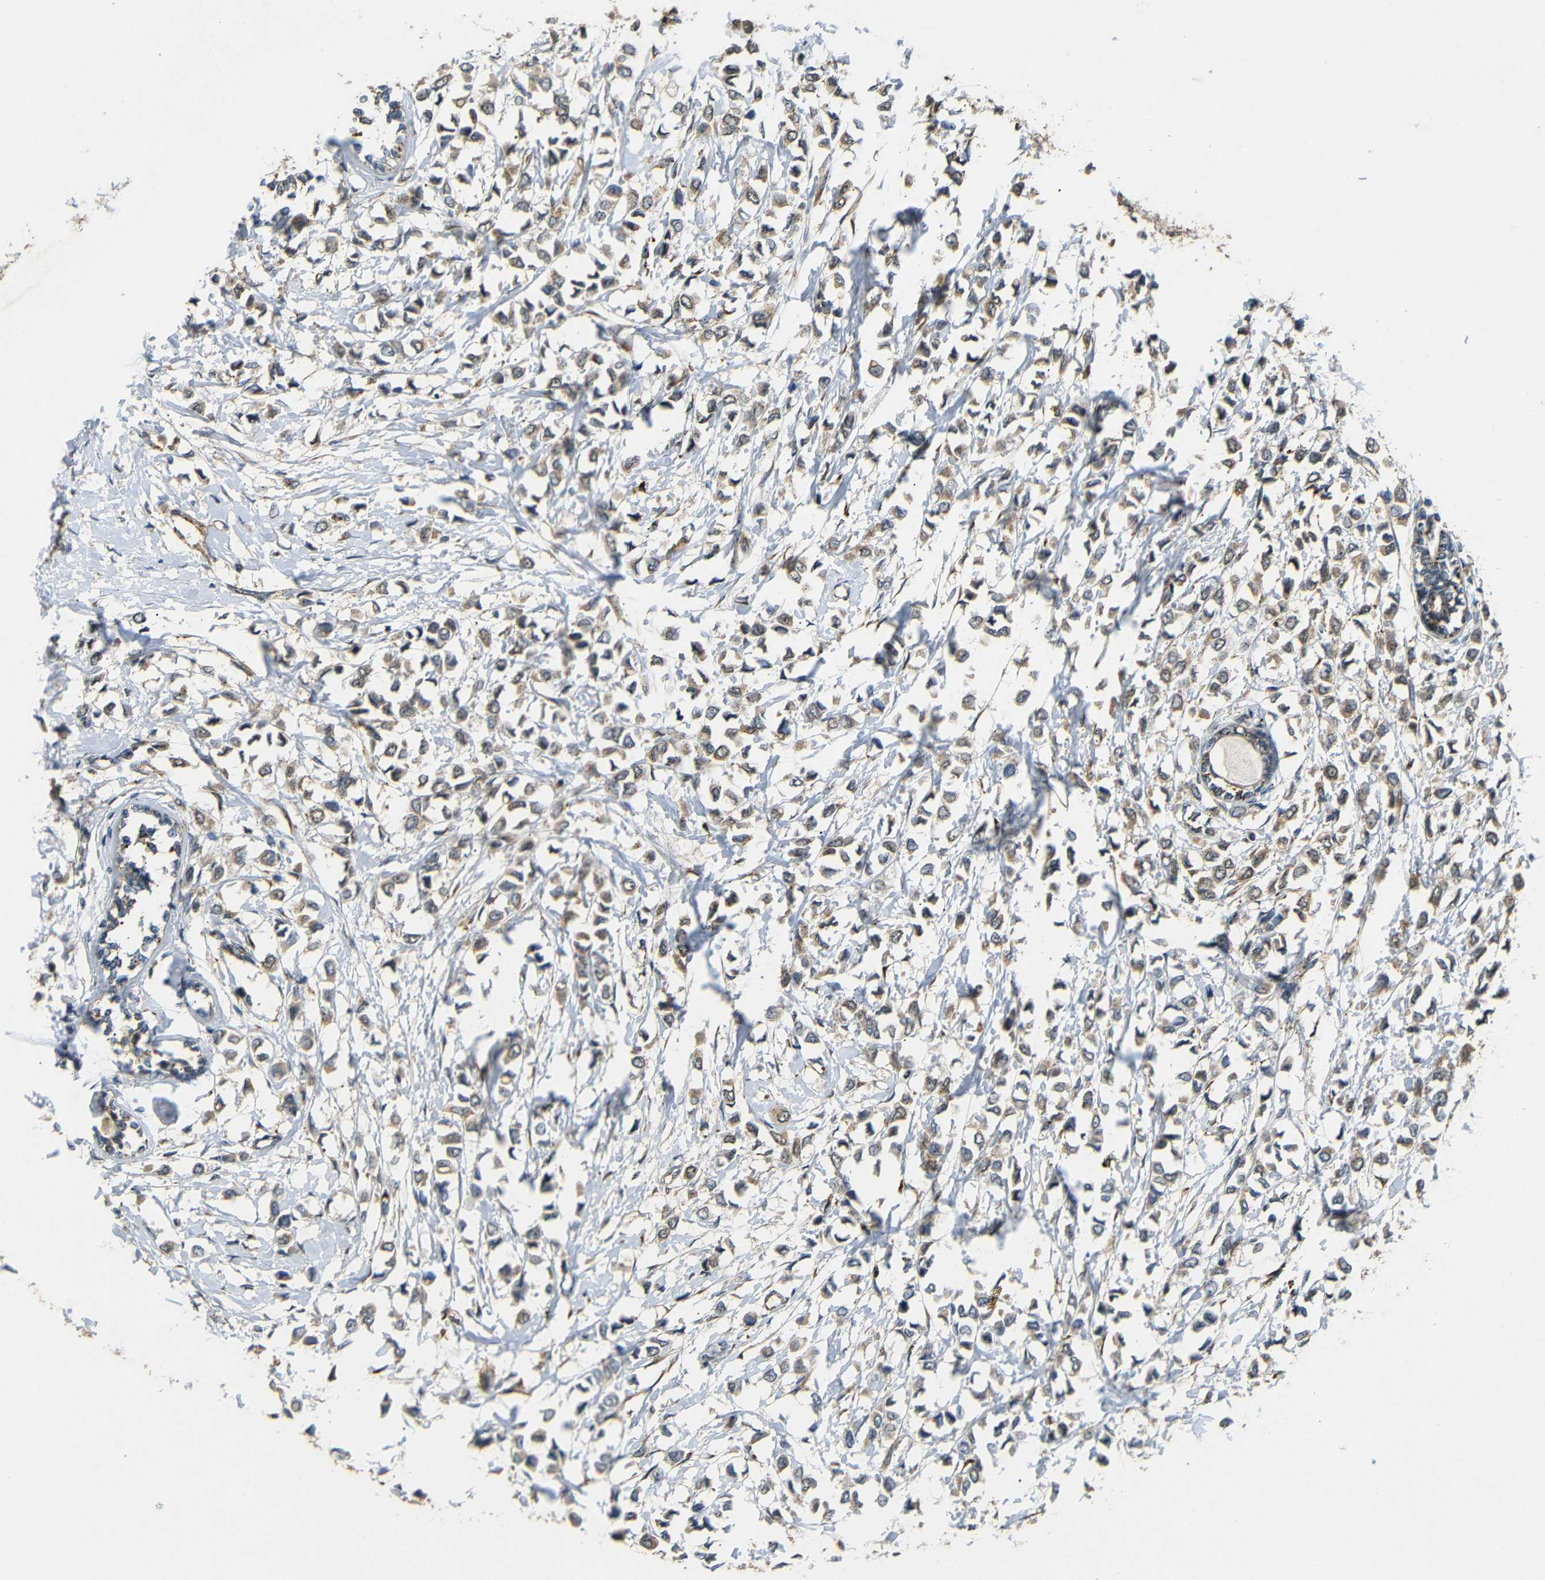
{"staining": {"intensity": "weak", "quantity": ">75%", "location": "cytoplasmic/membranous"}, "tissue": "breast cancer", "cell_type": "Tumor cells", "image_type": "cancer", "snomed": [{"axis": "morphology", "description": "Lobular carcinoma"}, {"axis": "topography", "description": "Breast"}], "caption": "Immunohistochemistry histopathology image of human breast lobular carcinoma stained for a protein (brown), which demonstrates low levels of weak cytoplasmic/membranous staining in approximately >75% of tumor cells.", "gene": "ATP7A", "patient": {"sex": "female", "age": 51}}